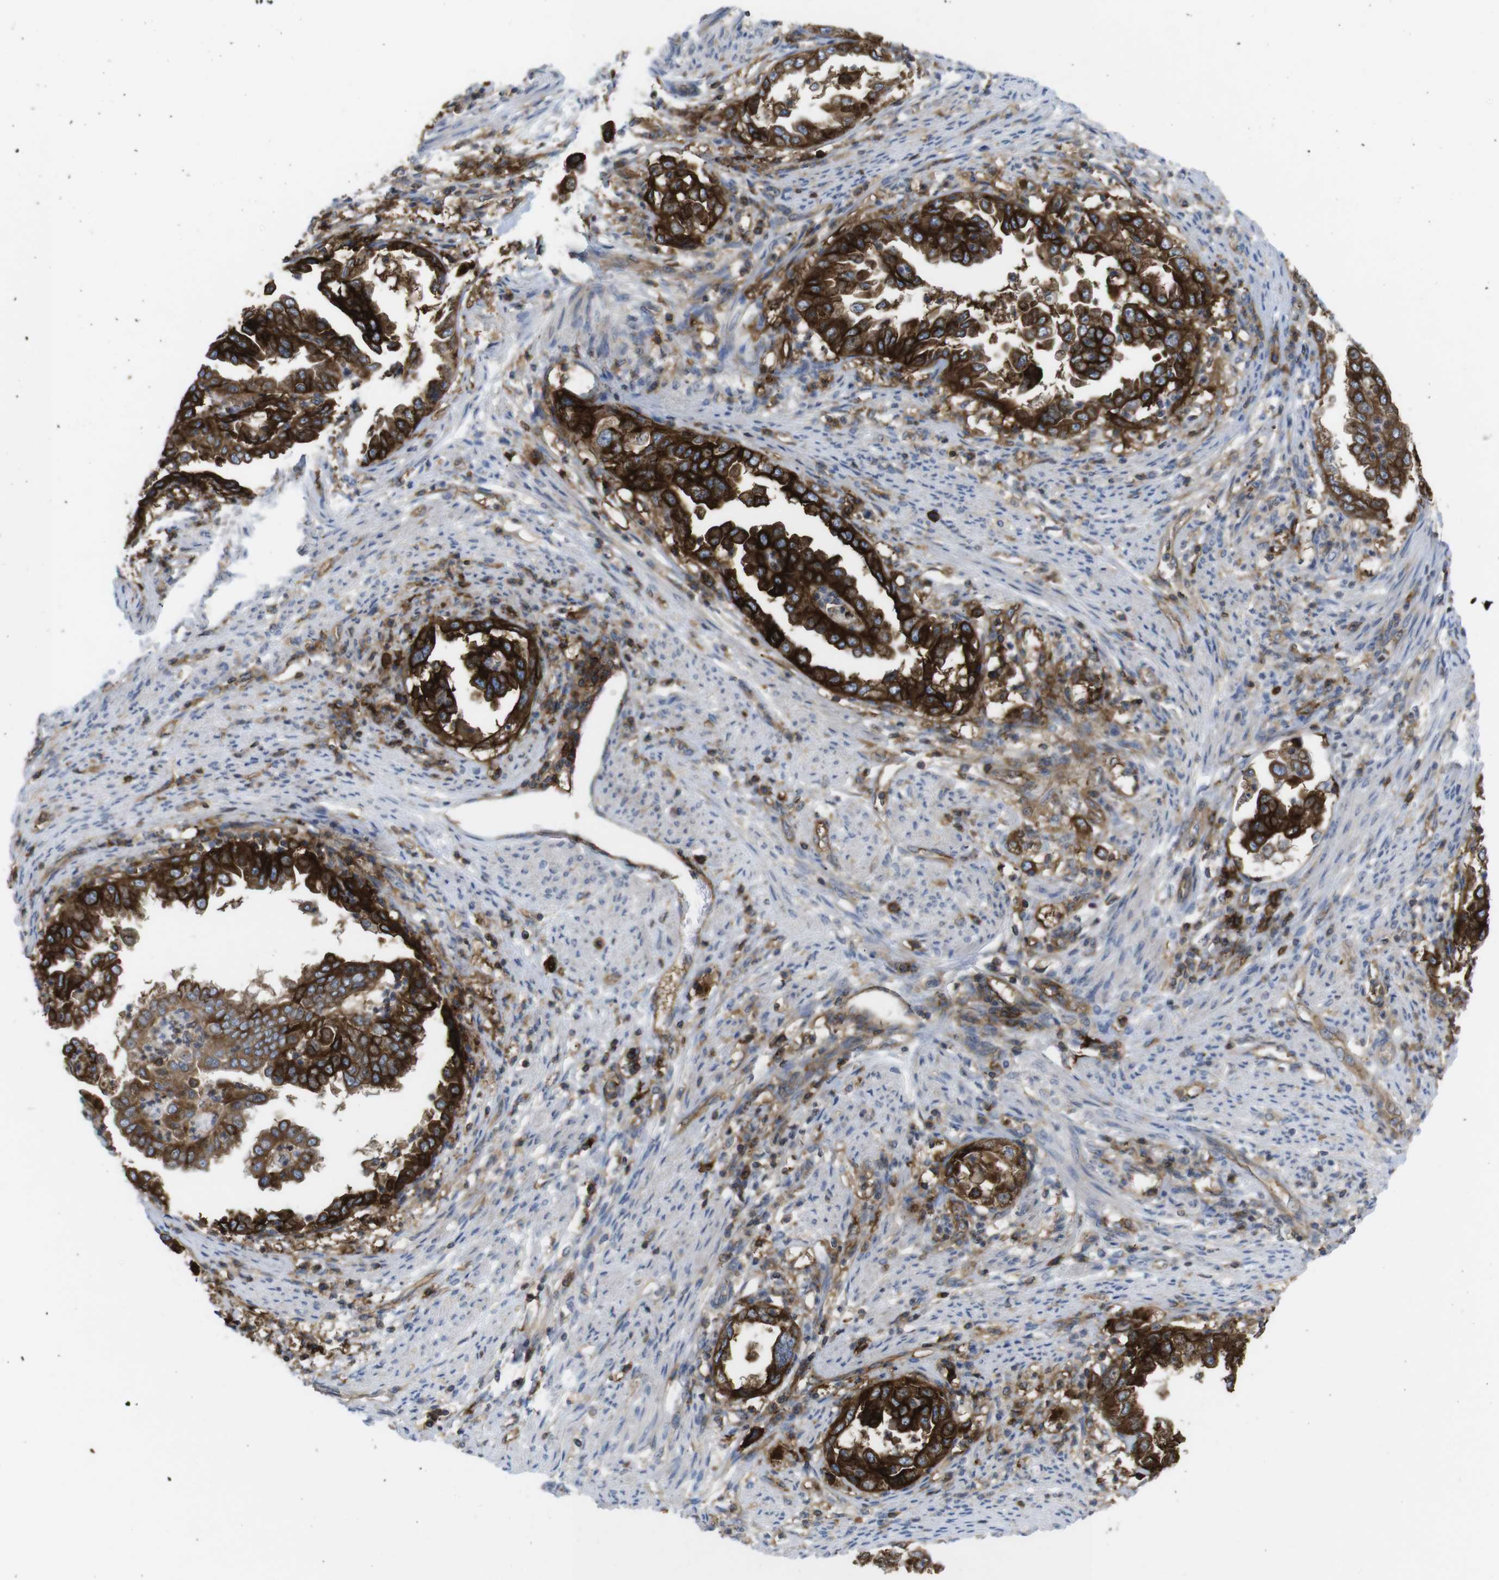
{"staining": {"intensity": "strong", "quantity": ">75%", "location": "cytoplasmic/membranous"}, "tissue": "endometrial cancer", "cell_type": "Tumor cells", "image_type": "cancer", "snomed": [{"axis": "morphology", "description": "Adenocarcinoma, NOS"}, {"axis": "topography", "description": "Endometrium"}], "caption": "Immunohistochemical staining of human adenocarcinoma (endometrial) shows high levels of strong cytoplasmic/membranous protein positivity in approximately >75% of tumor cells.", "gene": "CCR6", "patient": {"sex": "female", "age": 85}}